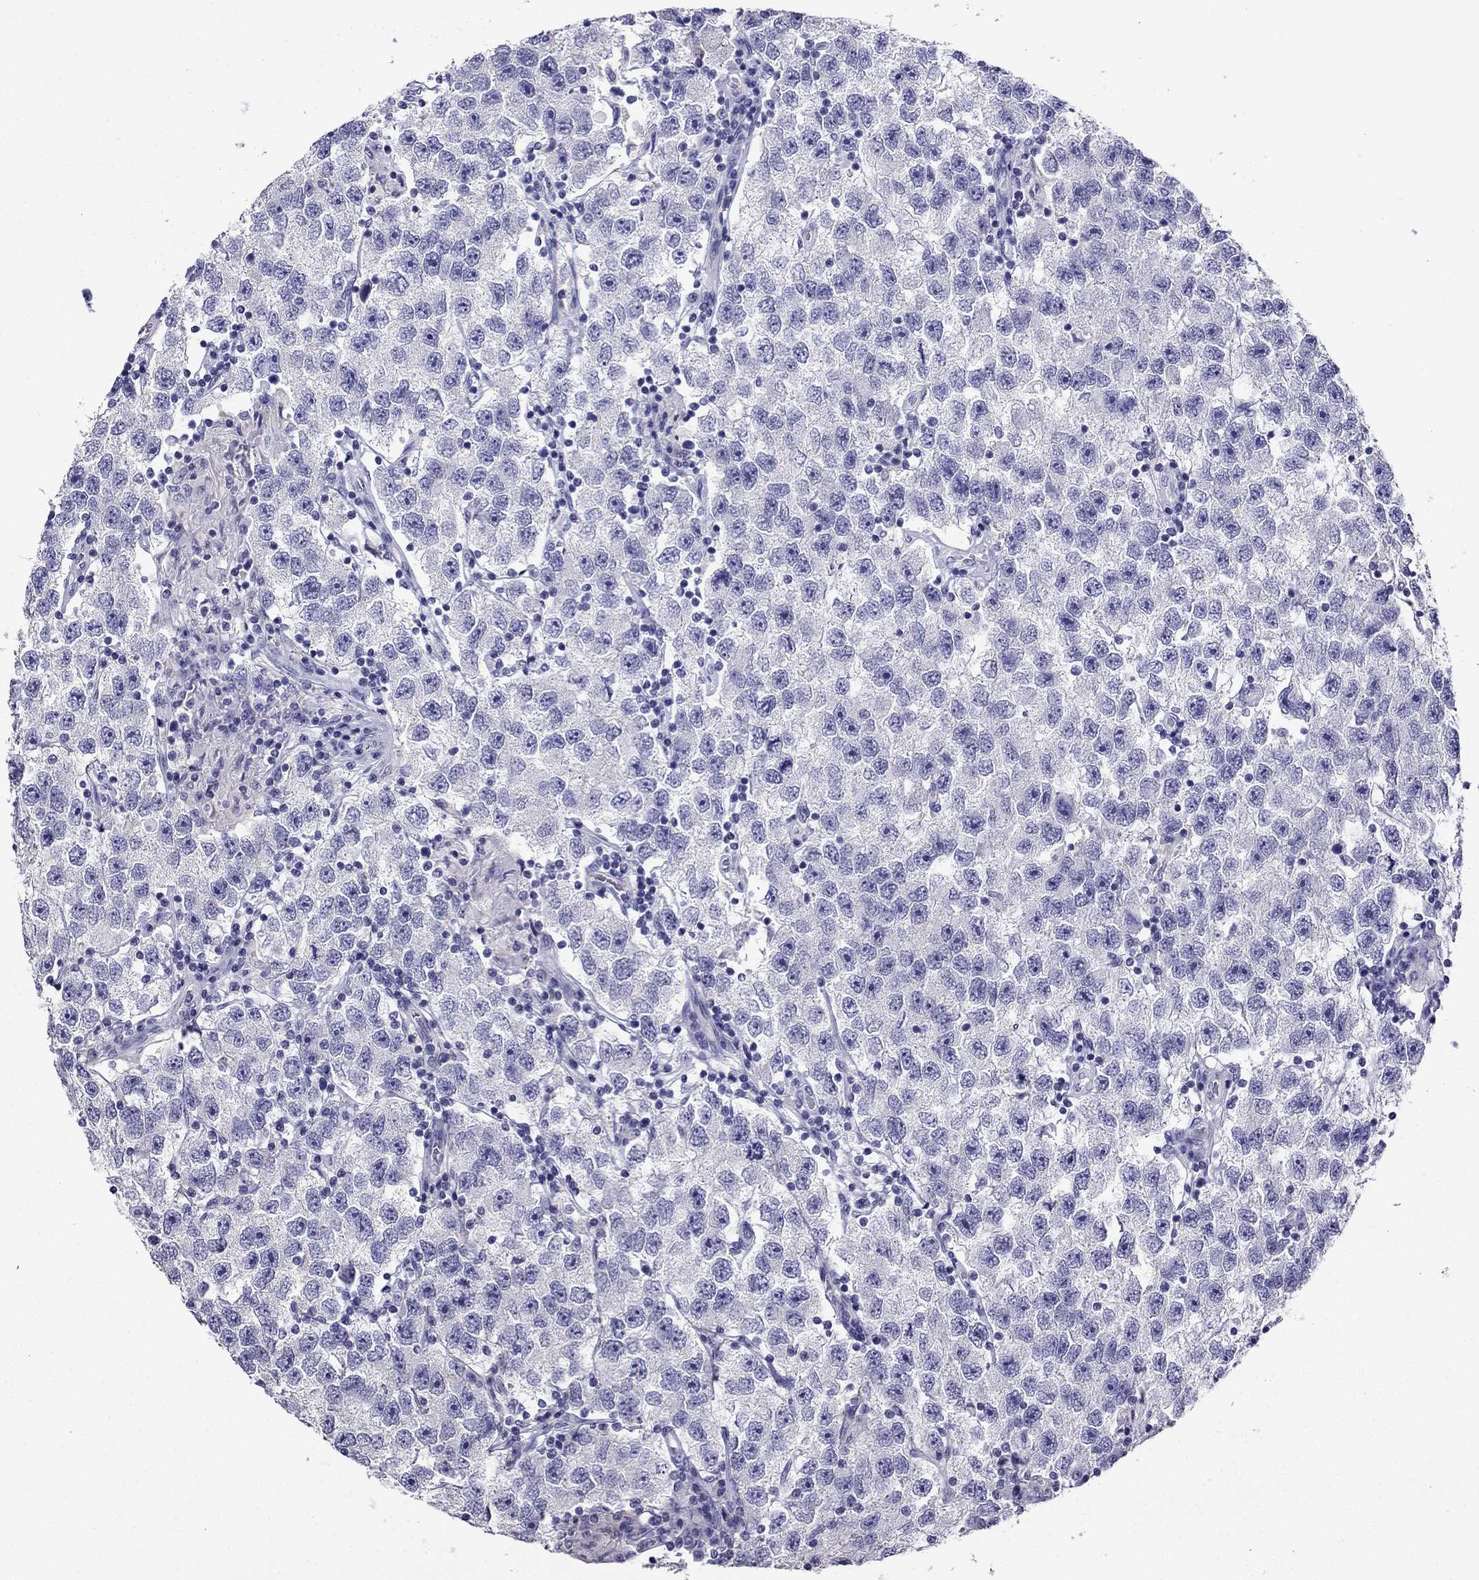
{"staining": {"intensity": "negative", "quantity": "none", "location": "none"}, "tissue": "testis cancer", "cell_type": "Tumor cells", "image_type": "cancer", "snomed": [{"axis": "morphology", "description": "Seminoma, NOS"}, {"axis": "topography", "description": "Testis"}], "caption": "DAB immunohistochemical staining of seminoma (testis) shows no significant positivity in tumor cells.", "gene": "KCNJ10", "patient": {"sex": "male", "age": 26}}